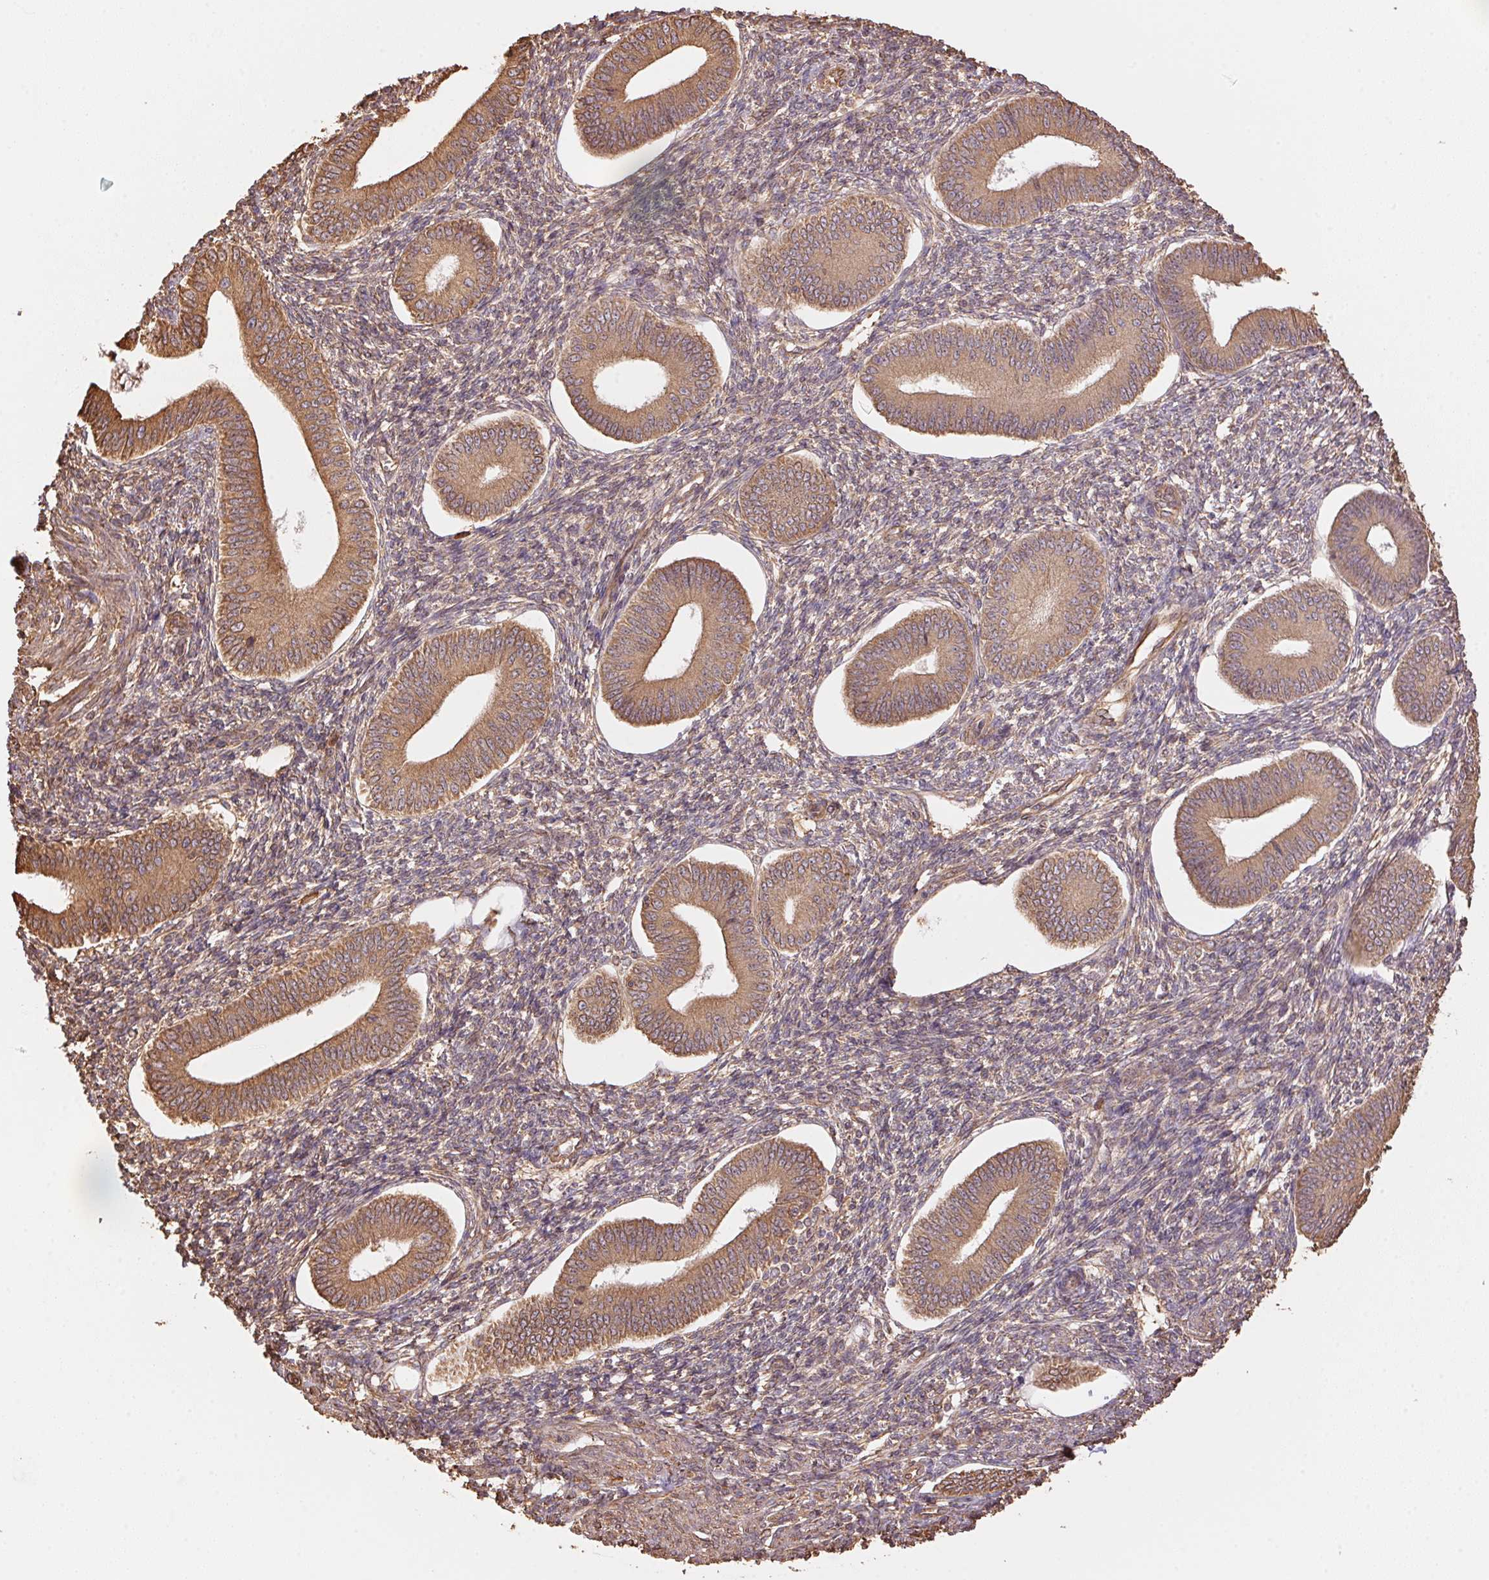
{"staining": {"intensity": "weak", "quantity": "<25%", "location": "cytoplasmic/membranous"}, "tissue": "endometrium", "cell_type": "Cells in endometrial stroma", "image_type": "normal", "snomed": [{"axis": "morphology", "description": "Normal tissue, NOS"}, {"axis": "topography", "description": "Endometrium"}], "caption": "An IHC image of benign endometrium is shown. There is no staining in cells in endometrial stroma of endometrium.", "gene": "C6orf163", "patient": {"sex": "female", "age": 42}}